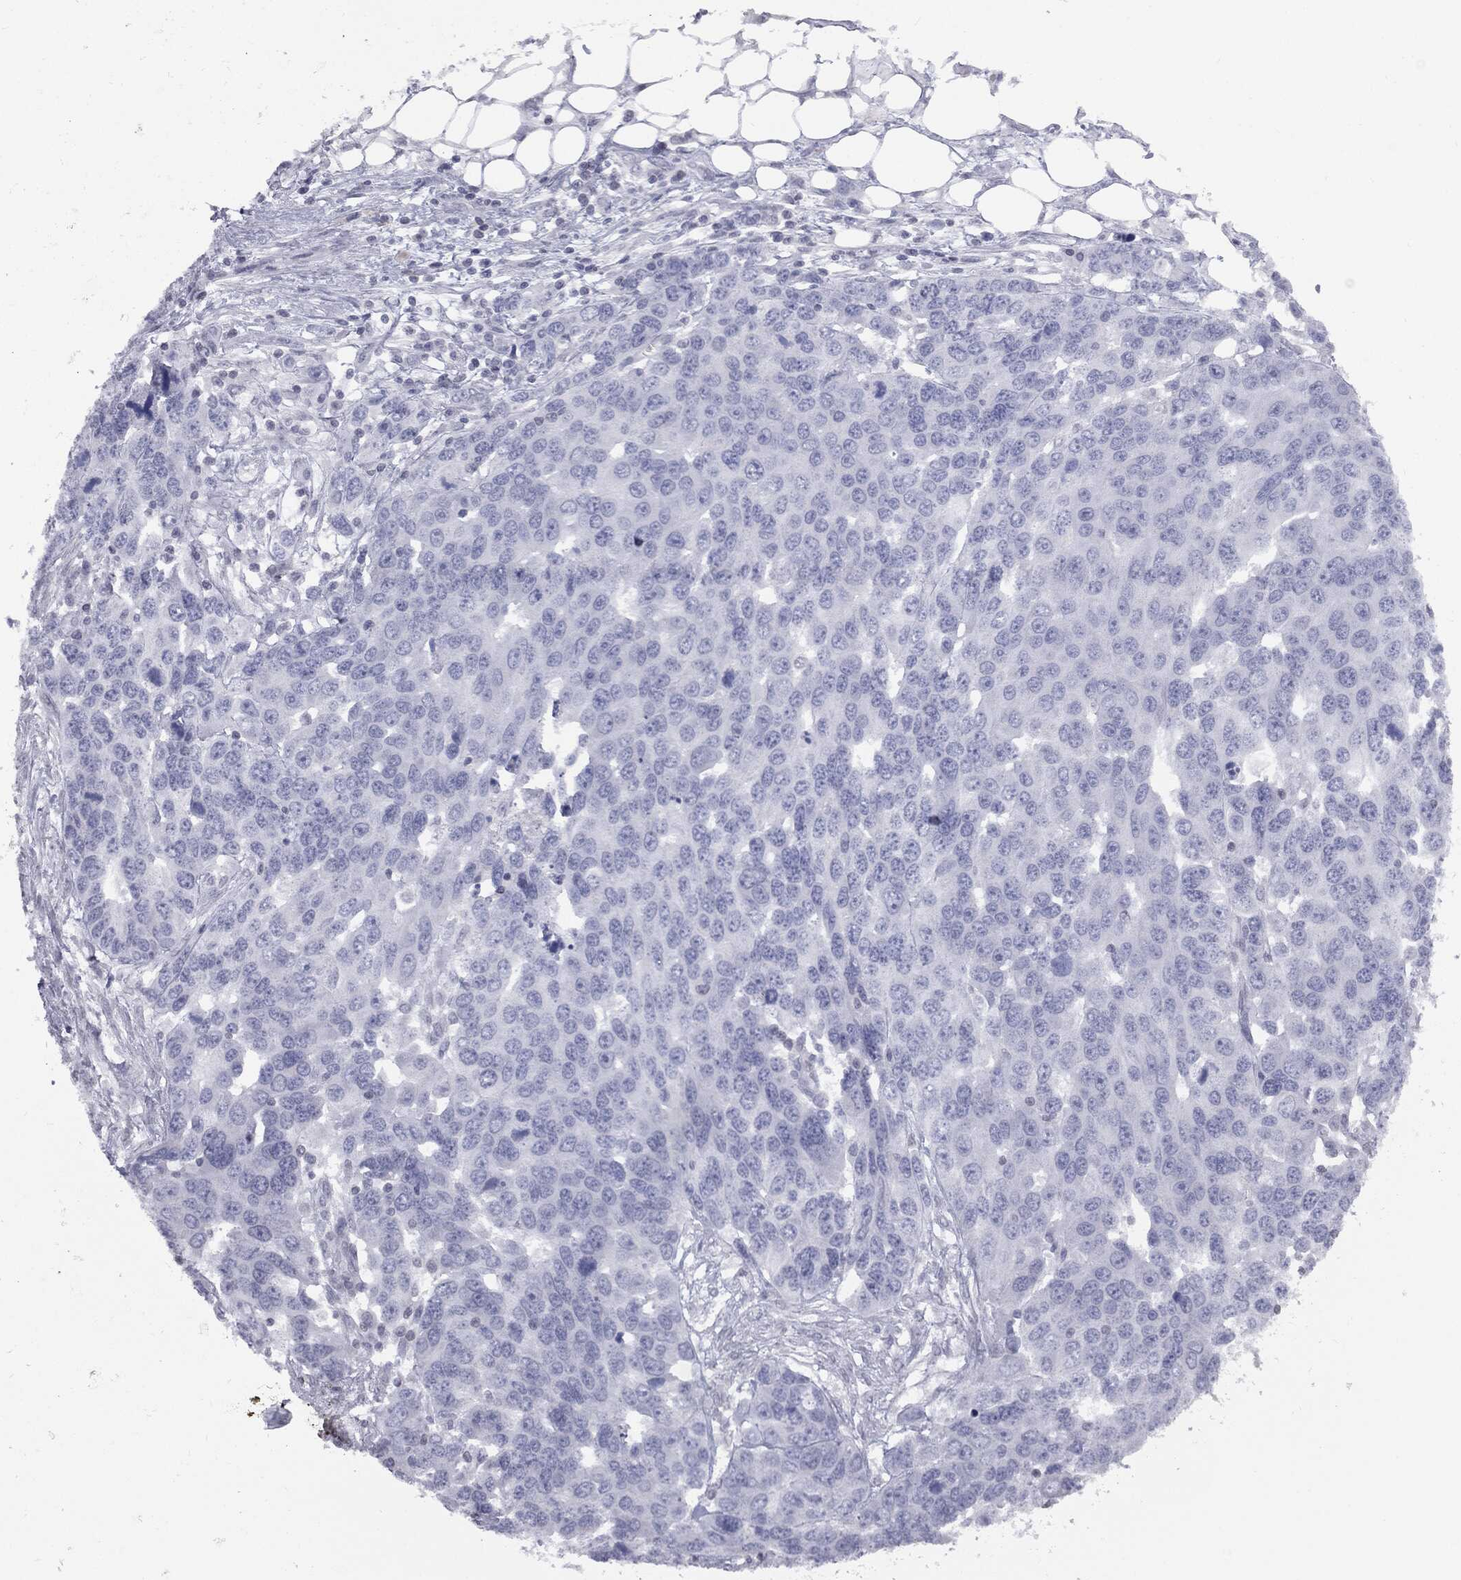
{"staining": {"intensity": "negative", "quantity": "none", "location": "none"}, "tissue": "ovarian cancer", "cell_type": "Tumor cells", "image_type": "cancer", "snomed": [{"axis": "morphology", "description": "Cystadenocarcinoma, serous, NOS"}, {"axis": "topography", "description": "Ovary"}], "caption": "Immunohistochemistry photomicrograph of human ovarian cancer (serous cystadenocarcinoma) stained for a protein (brown), which shows no expression in tumor cells.", "gene": "ALDOB", "patient": {"sex": "female", "age": 76}}